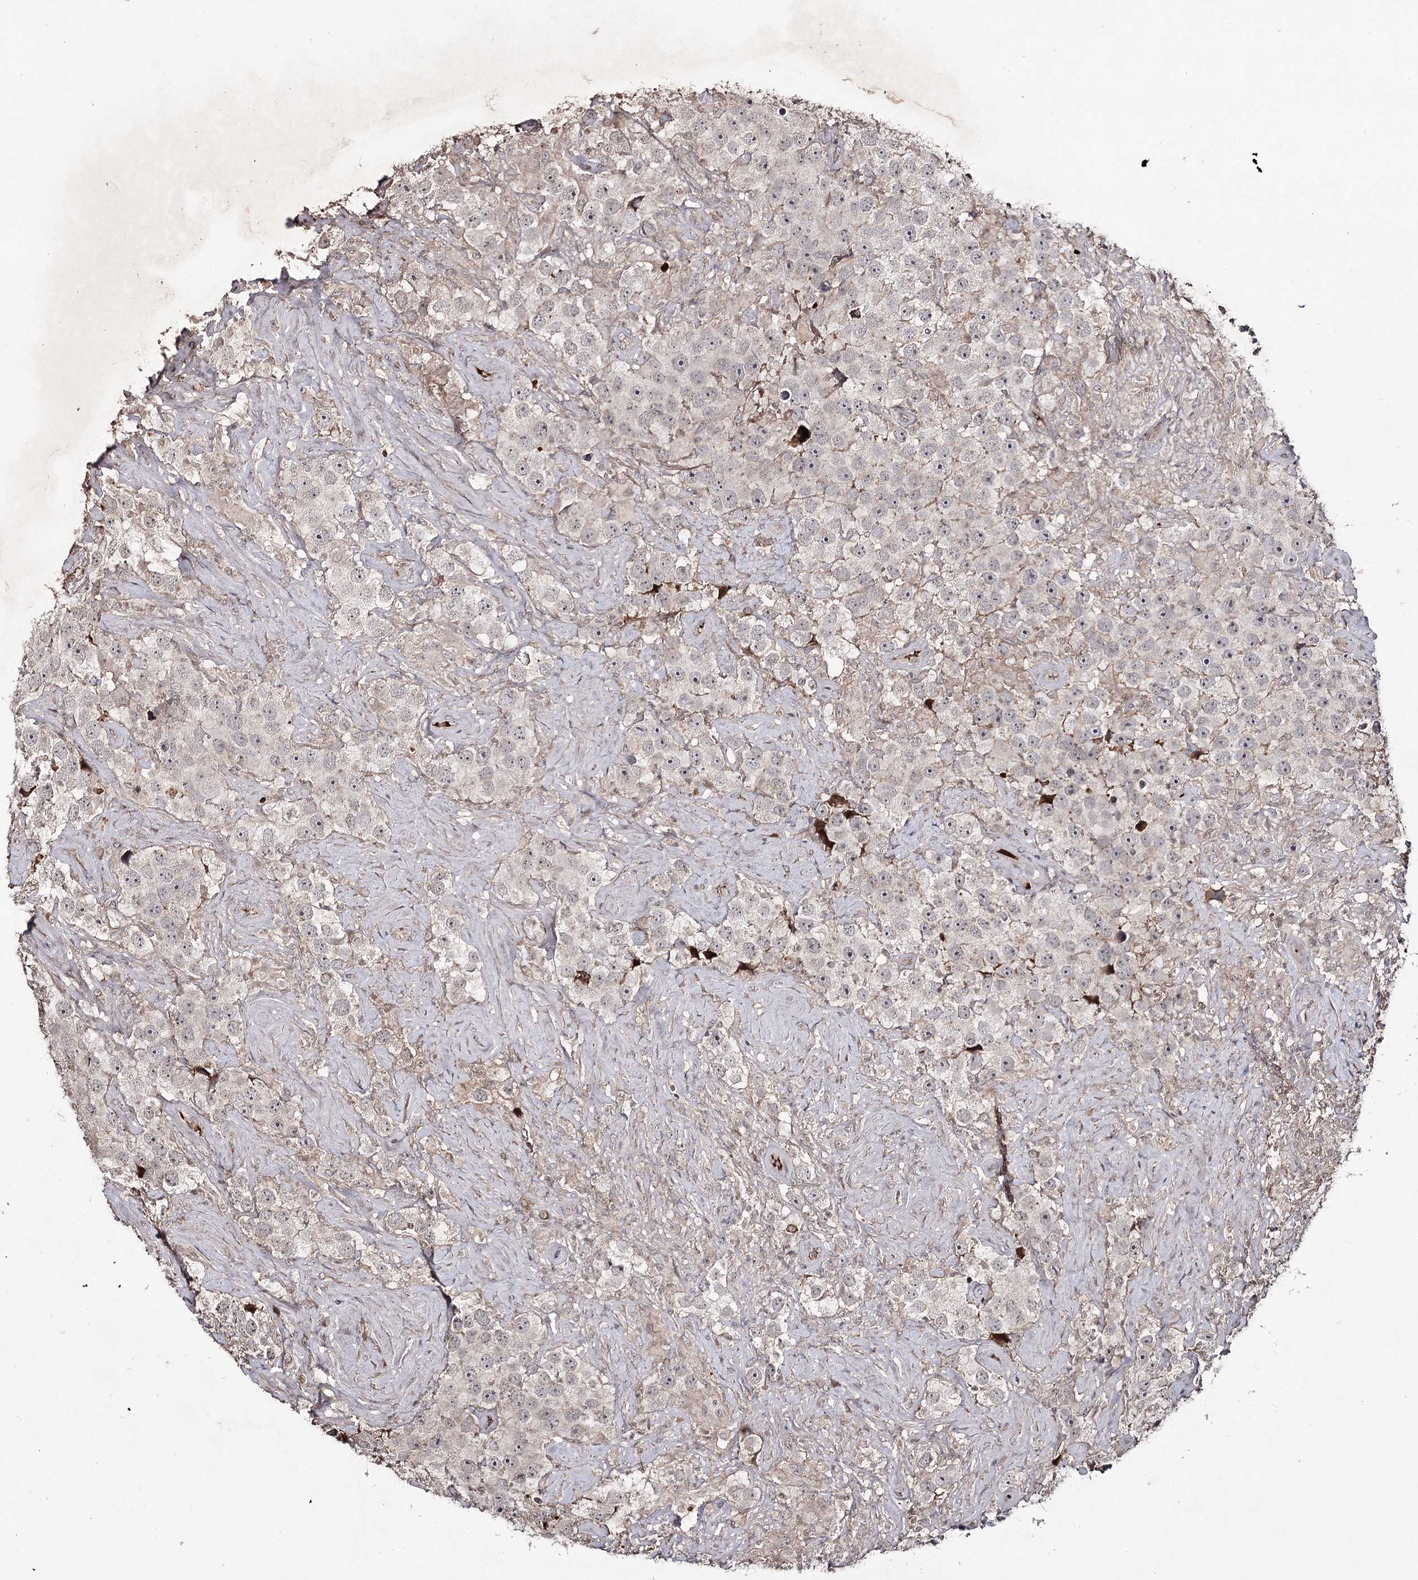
{"staining": {"intensity": "negative", "quantity": "none", "location": "none"}, "tissue": "testis cancer", "cell_type": "Tumor cells", "image_type": "cancer", "snomed": [{"axis": "morphology", "description": "Seminoma, NOS"}, {"axis": "topography", "description": "Testis"}], "caption": "The immunohistochemistry (IHC) histopathology image has no significant staining in tumor cells of testis seminoma tissue. (DAB (3,3'-diaminobenzidine) IHC, high magnification).", "gene": "SYNGR3", "patient": {"sex": "male", "age": 49}}